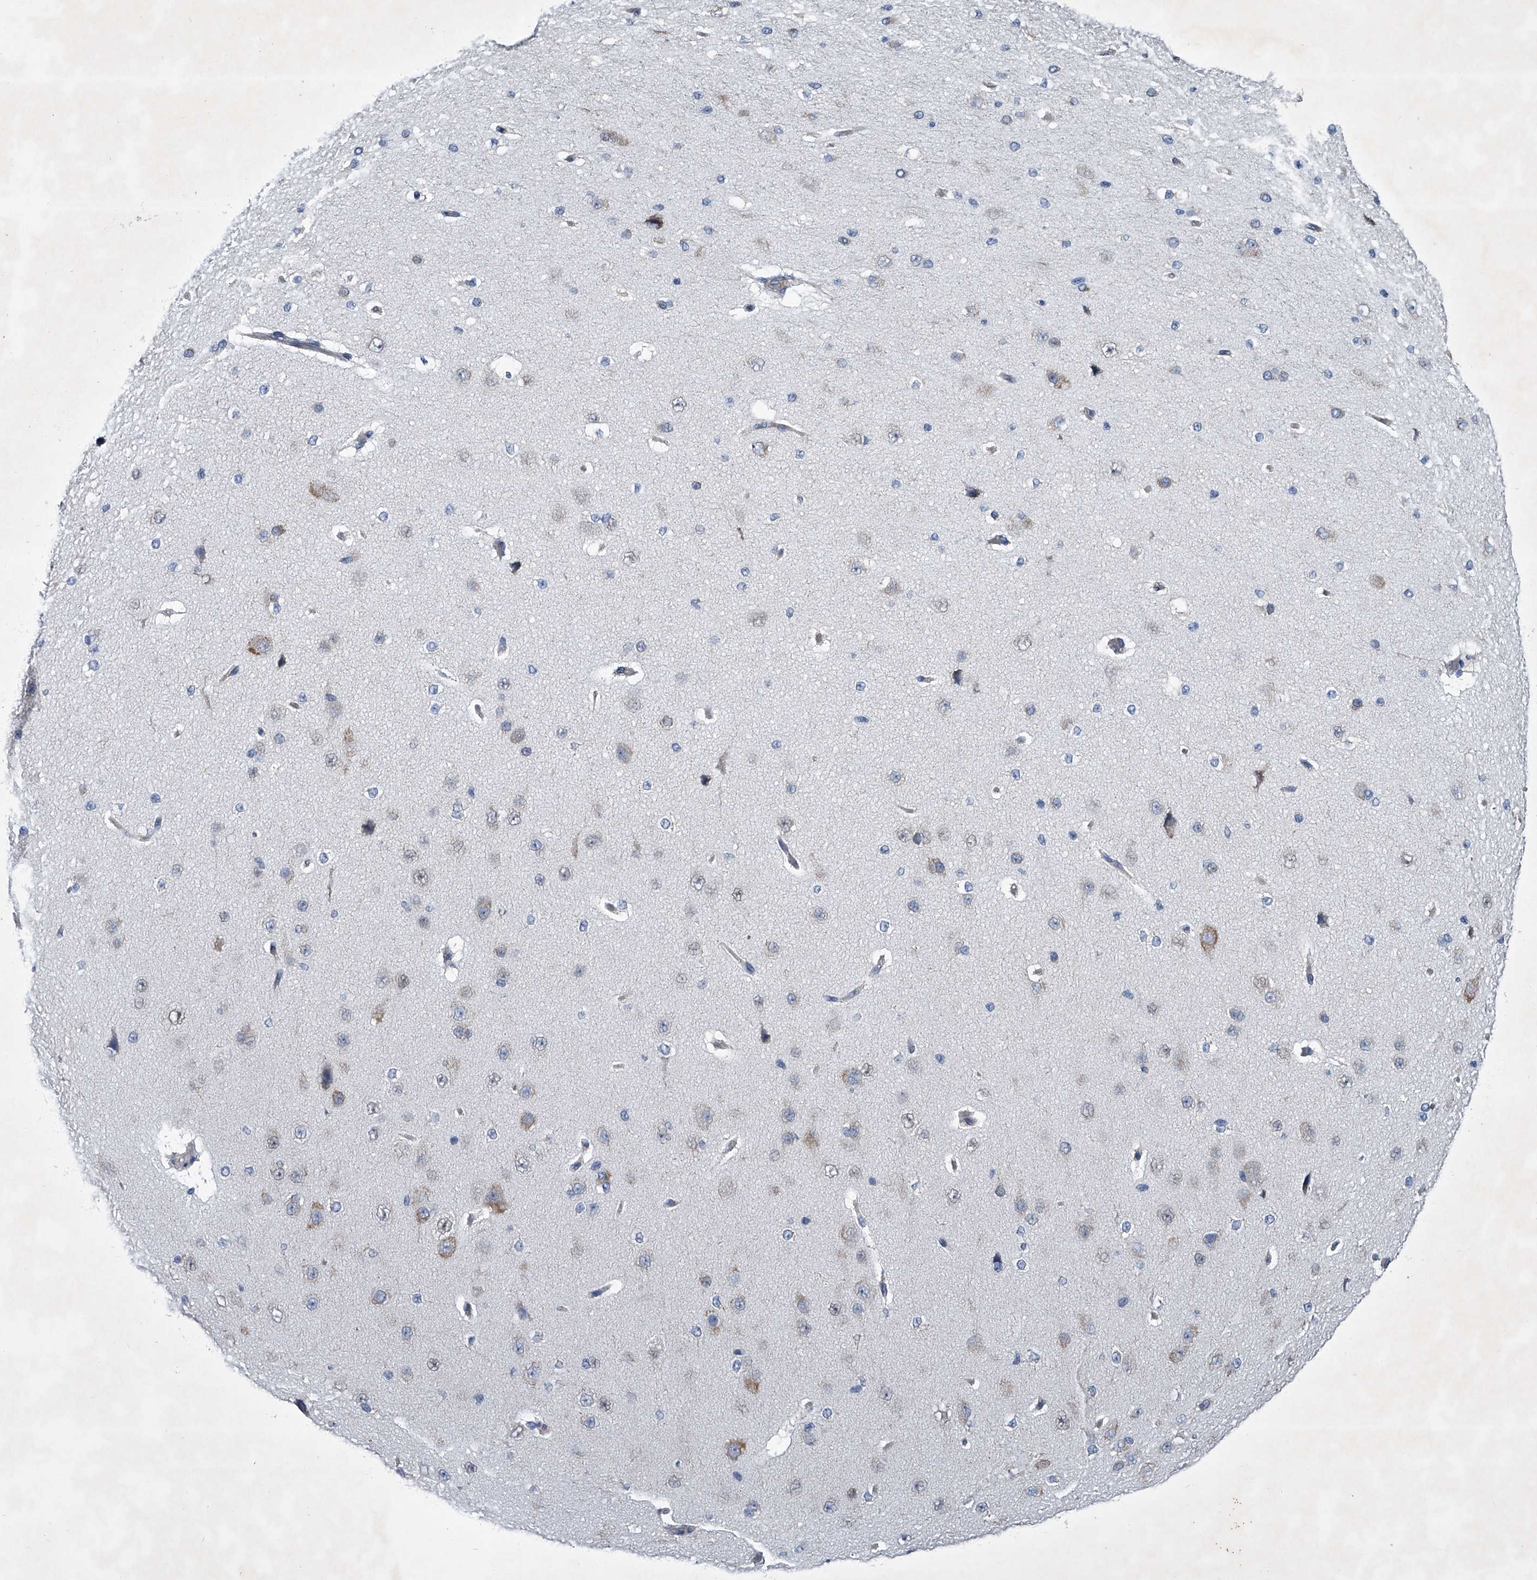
{"staining": {"intensity": "weak", "quantity": "<25%", "location": "cytoplasmic/membranous"}, "tissue": "cerebral cortex", "cell_type": "Endothelial cells", "image_type": "normal", "snomed": [{"axis": "morphology", "description": "Normal tissue, NOS"}, {"axis": "morphology", "description": "Developmental malformation"}, {"axis": "topography", "description": "Cerebral cortex"}], "caption": "IHC histopathology image of normal cerebral cortex stained for a protein (brown), which exhibits no positivity in endothelial cells. (DAB (3,3'-diaminobenzidine) immunohistochemistry visualized using brightfield microscopy, high magnification).", "gene": "ABCG1", "patient": {"sex": "female", "age": 30}}